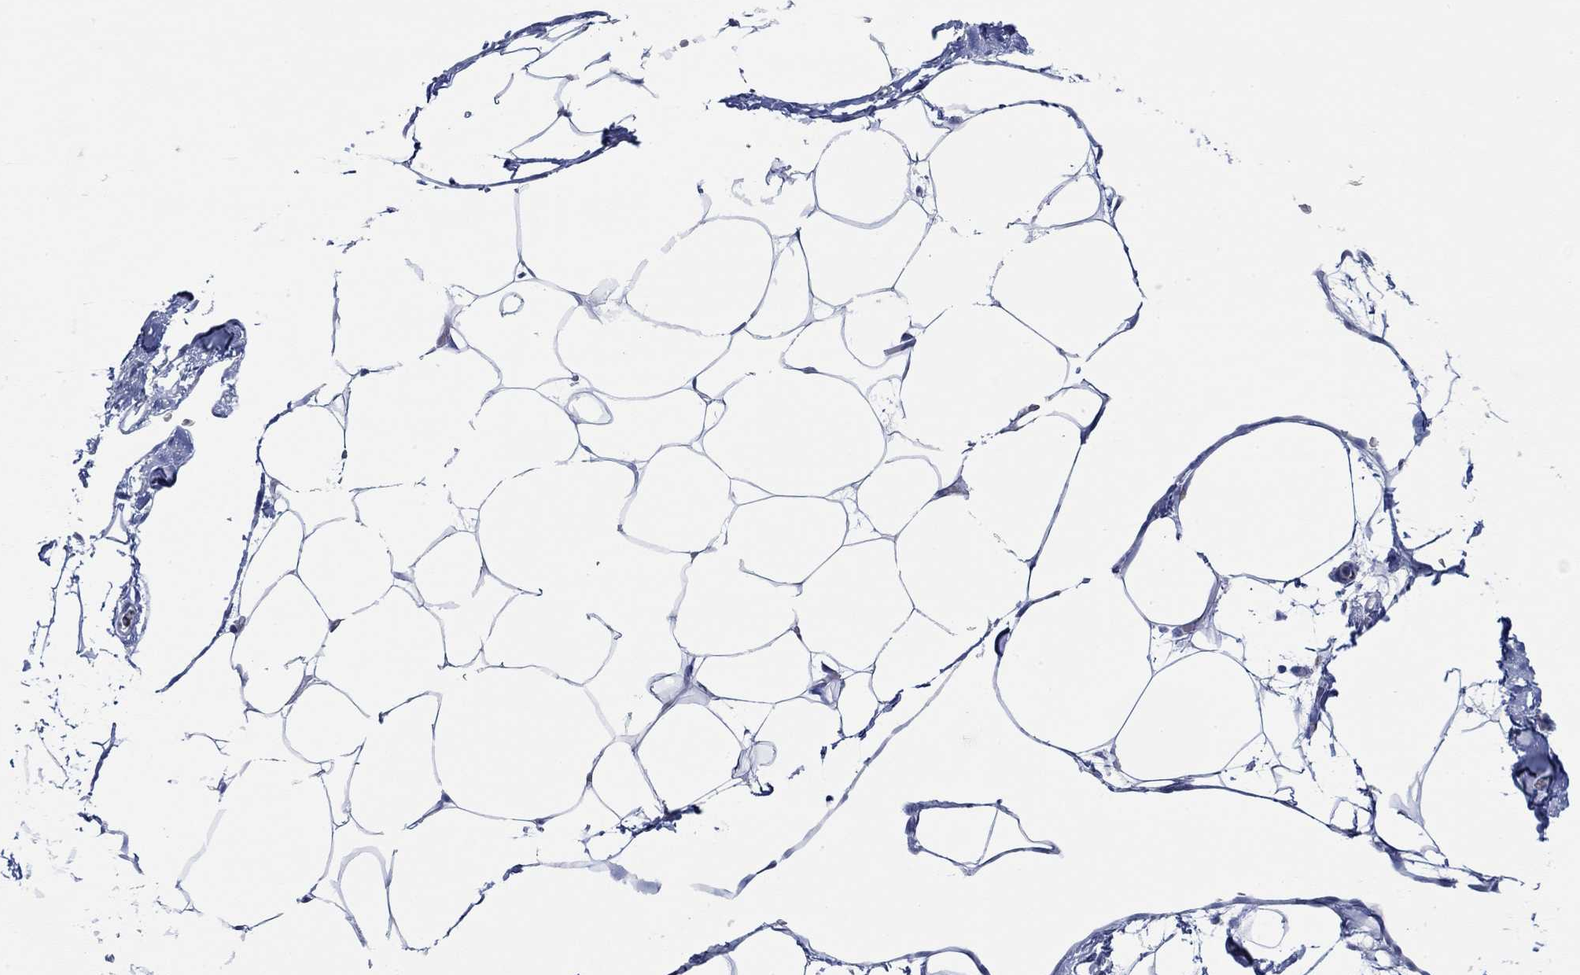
{"staining": {"intensity": "negative", "quantity": "none", "location": "none"}, "tissue": "adipose tissue", "cell_type": "Adipocytes", "image_type": "normal", "snomed": [{"axis": "morphology", "description": "Normal tissue, NOS"}, {"axis": "topography", "description": "Adipose tissue"}], "caption": "A high-resolution image shows IHC staining of benign adipose tissue, which shows no significant expression in adipocytes. (Brightfield microscopy of DAB (3,3'-diaminobenzidine) IHC at high magnification).", "gene": "IGFBP6", "patient": {"sex": "male", "age": 57}}